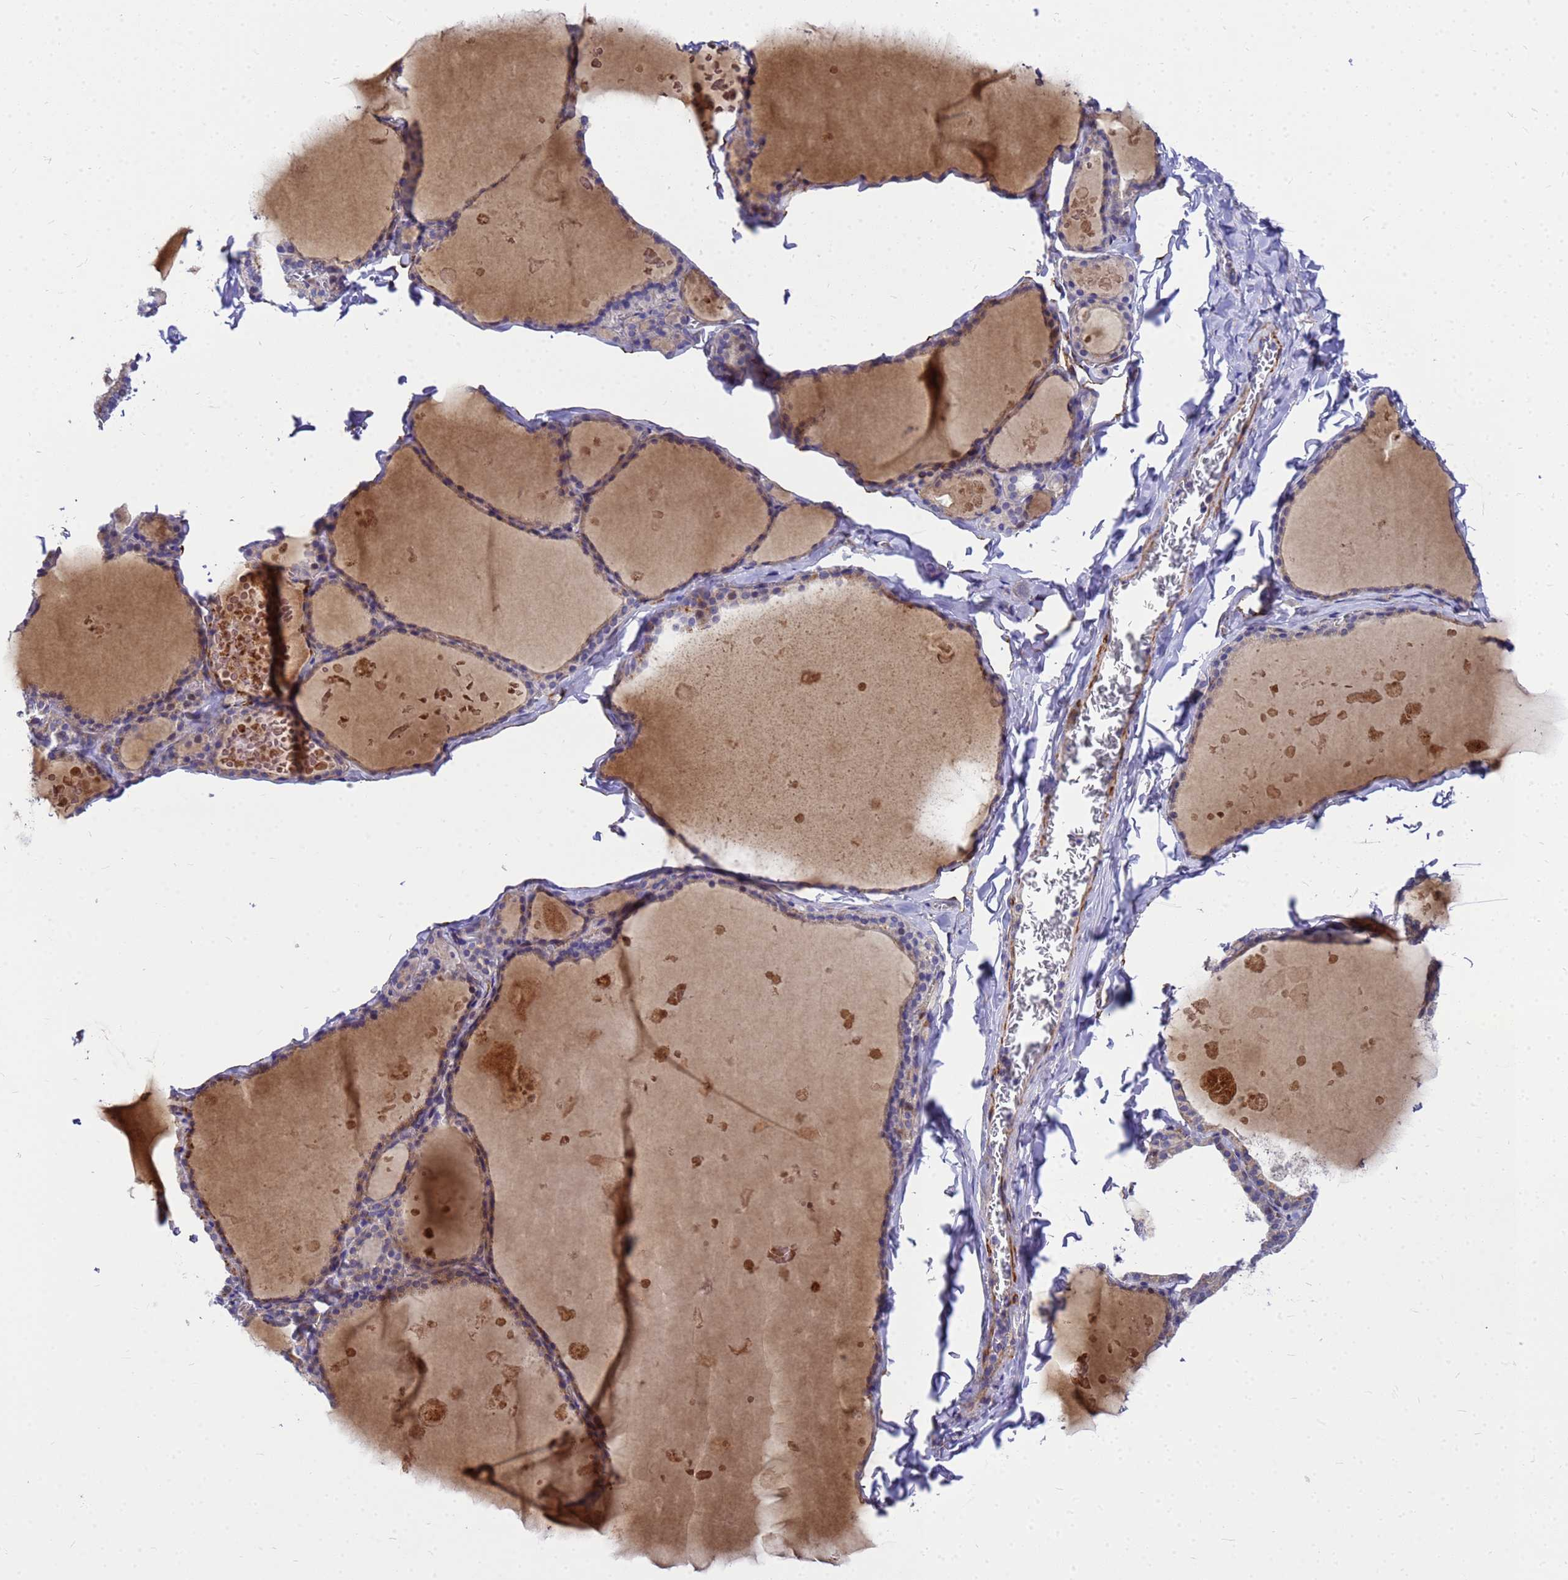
{"staining": {"intensity": "weak", "quantity": "25%-75%", "location": "cytoplasmic/membranous"}, "tissue": "thyroid gland", "cell_type": "Glandular cells", "image_type": "normal", "snomed": [{"axis": "morphology", "description": "Normal tissue, NOS"}, {"axis": "topography", "description": "Thyroid gland"}], "caption": "Human thyroid gland stained for a protein (brown) shows weak cytoplasmic/membranous positive expression in approximately 25%-75% of glandular cells.", "gene": "POP7", "patient": {"sex": "male", "age": 56}}